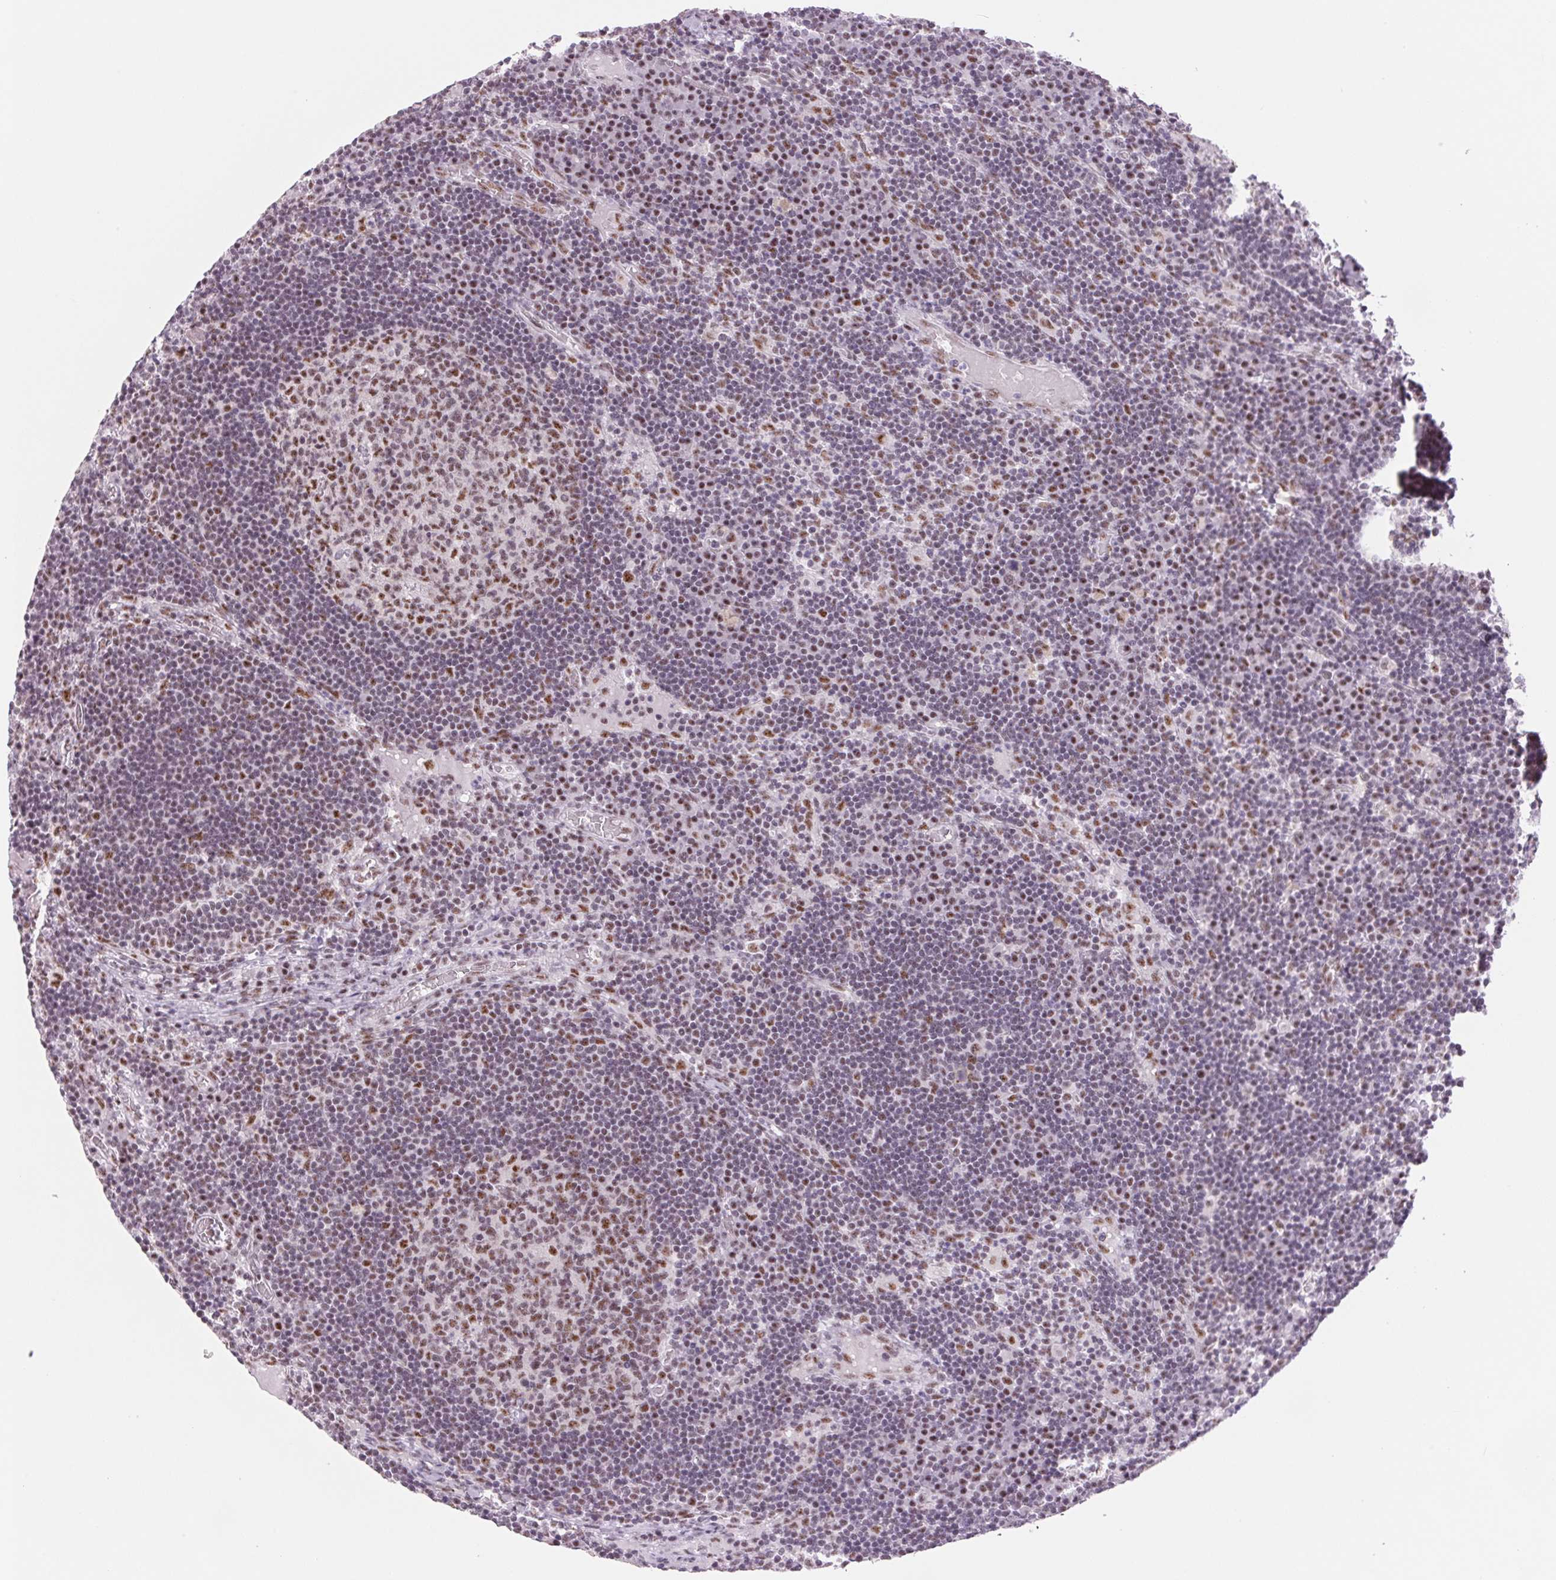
{"staining": {"intensity": "moderate", "quantity": "25%-75%", "location": "nuclear"}, "tissue": "lymph node", "cell_type": "Germinal center cells", "image_type": "normal", "snomed": [{"axis": "morphology", "description": "Normal tissue, NOS"}, {"axis": "topography", "description": "Lymph node"}], "caption": "Immunohistochemical staining of normal lymph node displays medium levels of moderate nuclear staining in approximately 25%-75% of germinal center cells. The protein is shown in brown color, while the nuclei are stained blue.", "gene": "ZC3H14", "patient": {"sex": "male", "age": 67}}